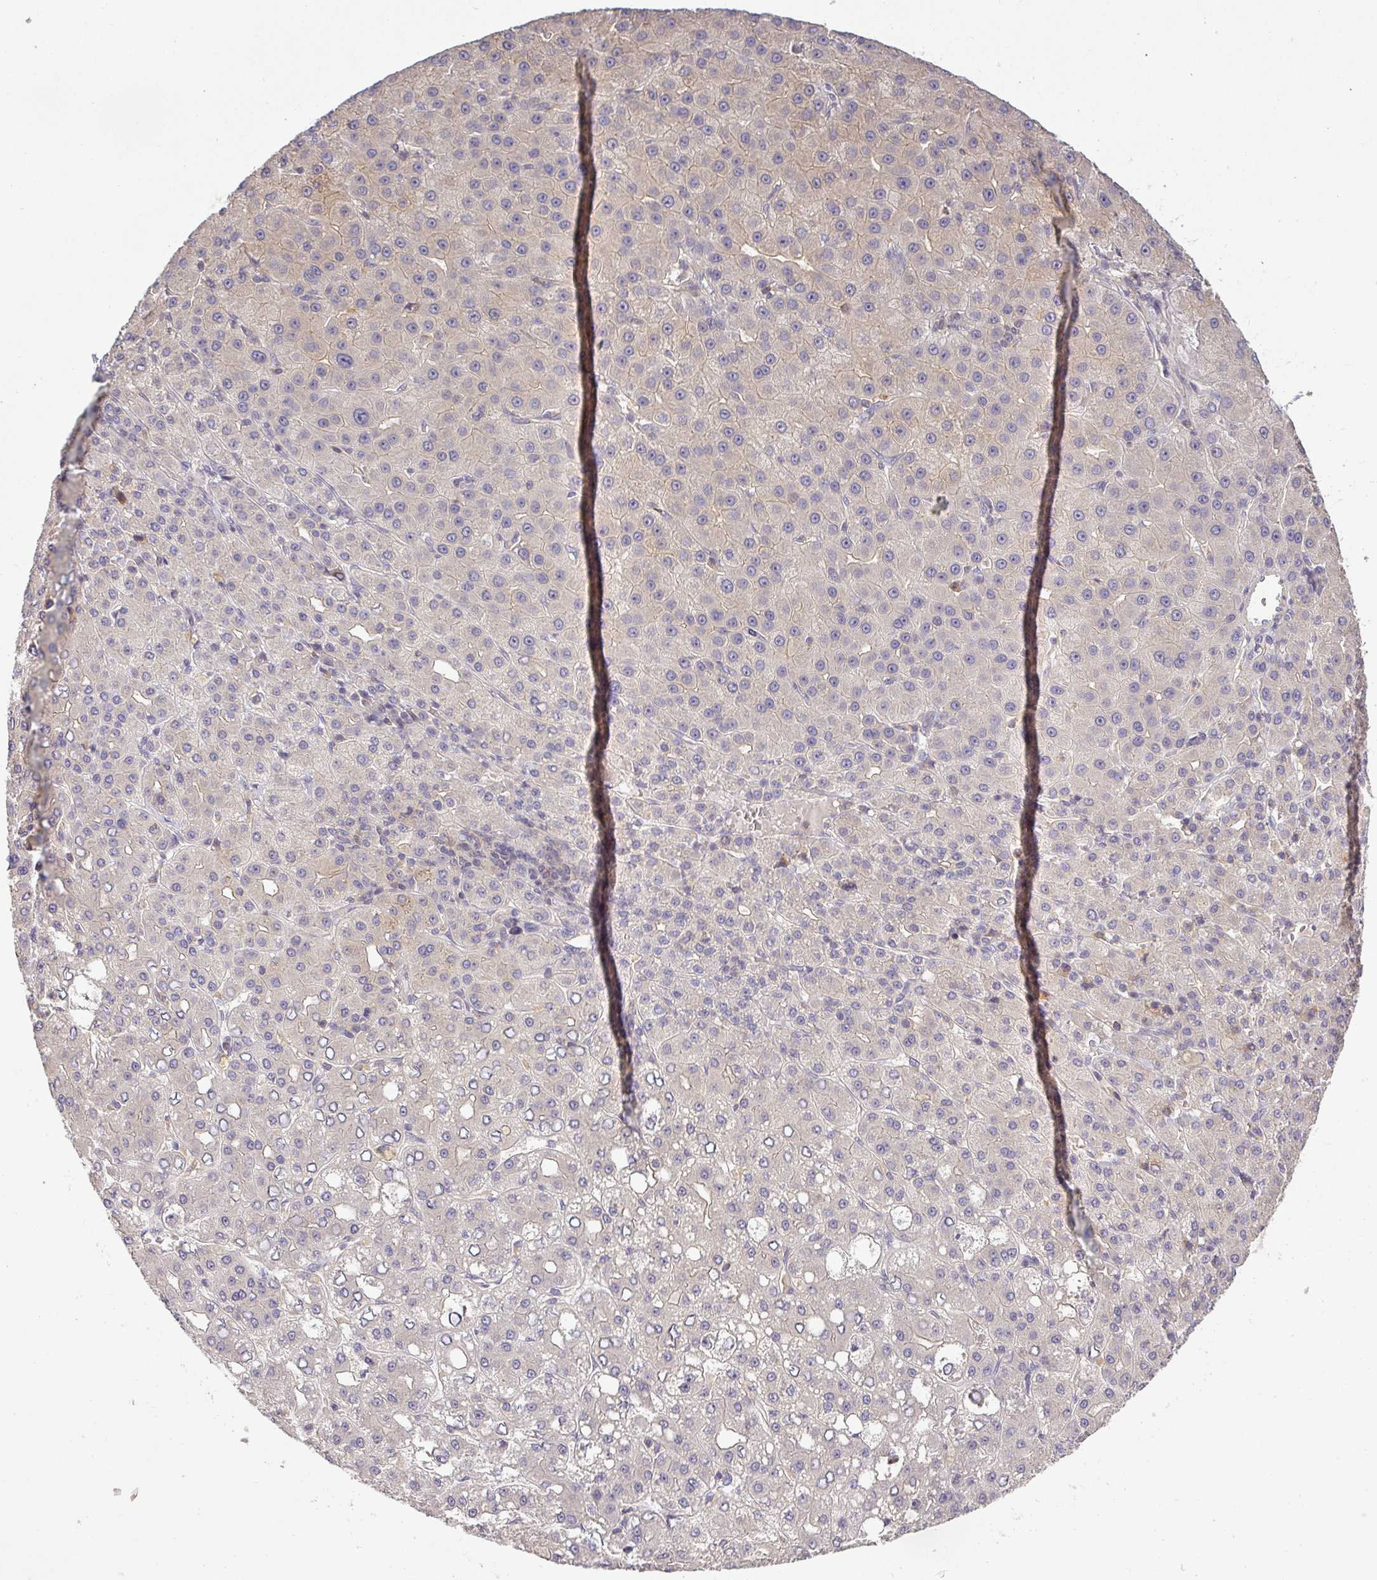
{"staining": {"intensity": "negative", "quantity": "none", "location": "none"}, "tissue": "liver cancer", "cell_type": "Tumor cells", "image_type": "cancer", "snomed": [{"axis": "morphology", "description": "Carcinoma, Hepatocellular, NOS"}, {"axis": "topography", "description": "Liver"}], "caption": "Tumor cells show no significant expression in liver hepatocellular carcinoma.", "gene": "NIN", "patient": {"sex": "male", "age": 65}}